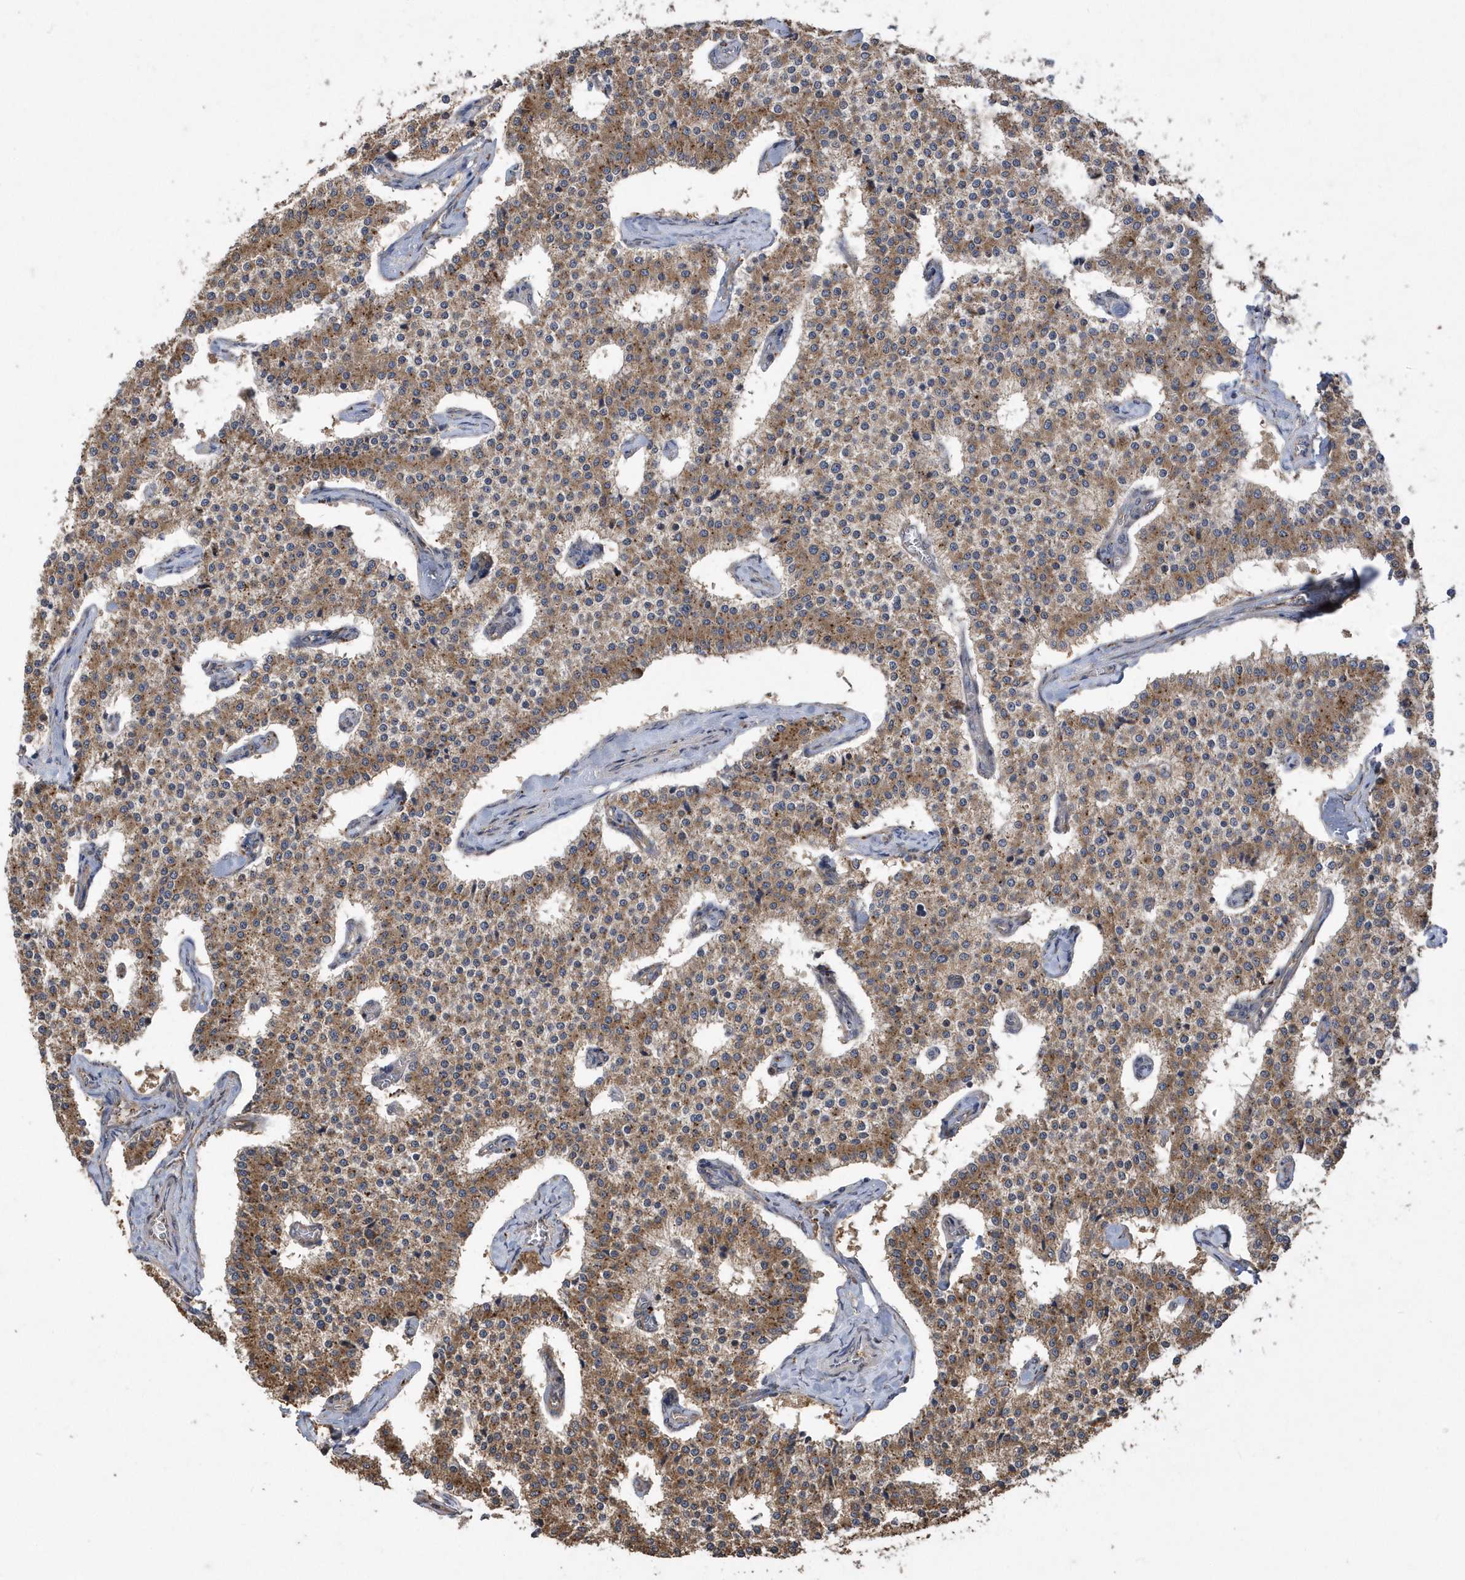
{"staining": {"intensity": "moderate", "quantity": ">75%", "location": "cytoplasmic/membranous"}, "tissue": "carcinoid", "cell_type": "Tumor cells", "image_type": "cancer", "snomed": [{"axis": "morphology", "description": "Carcinoid, malignant, NOS"}, {"axis": "topography", "description": "Colon"}], "caption": "The photomicrograph displays immunohistochemical staining of carcinoid. There is moderate cytoplasmic/membranous positivity is appreciated in about >75% of tumor cells.", "gene": "WASHC5", "patient": {"sex": "female", "age": 52}}